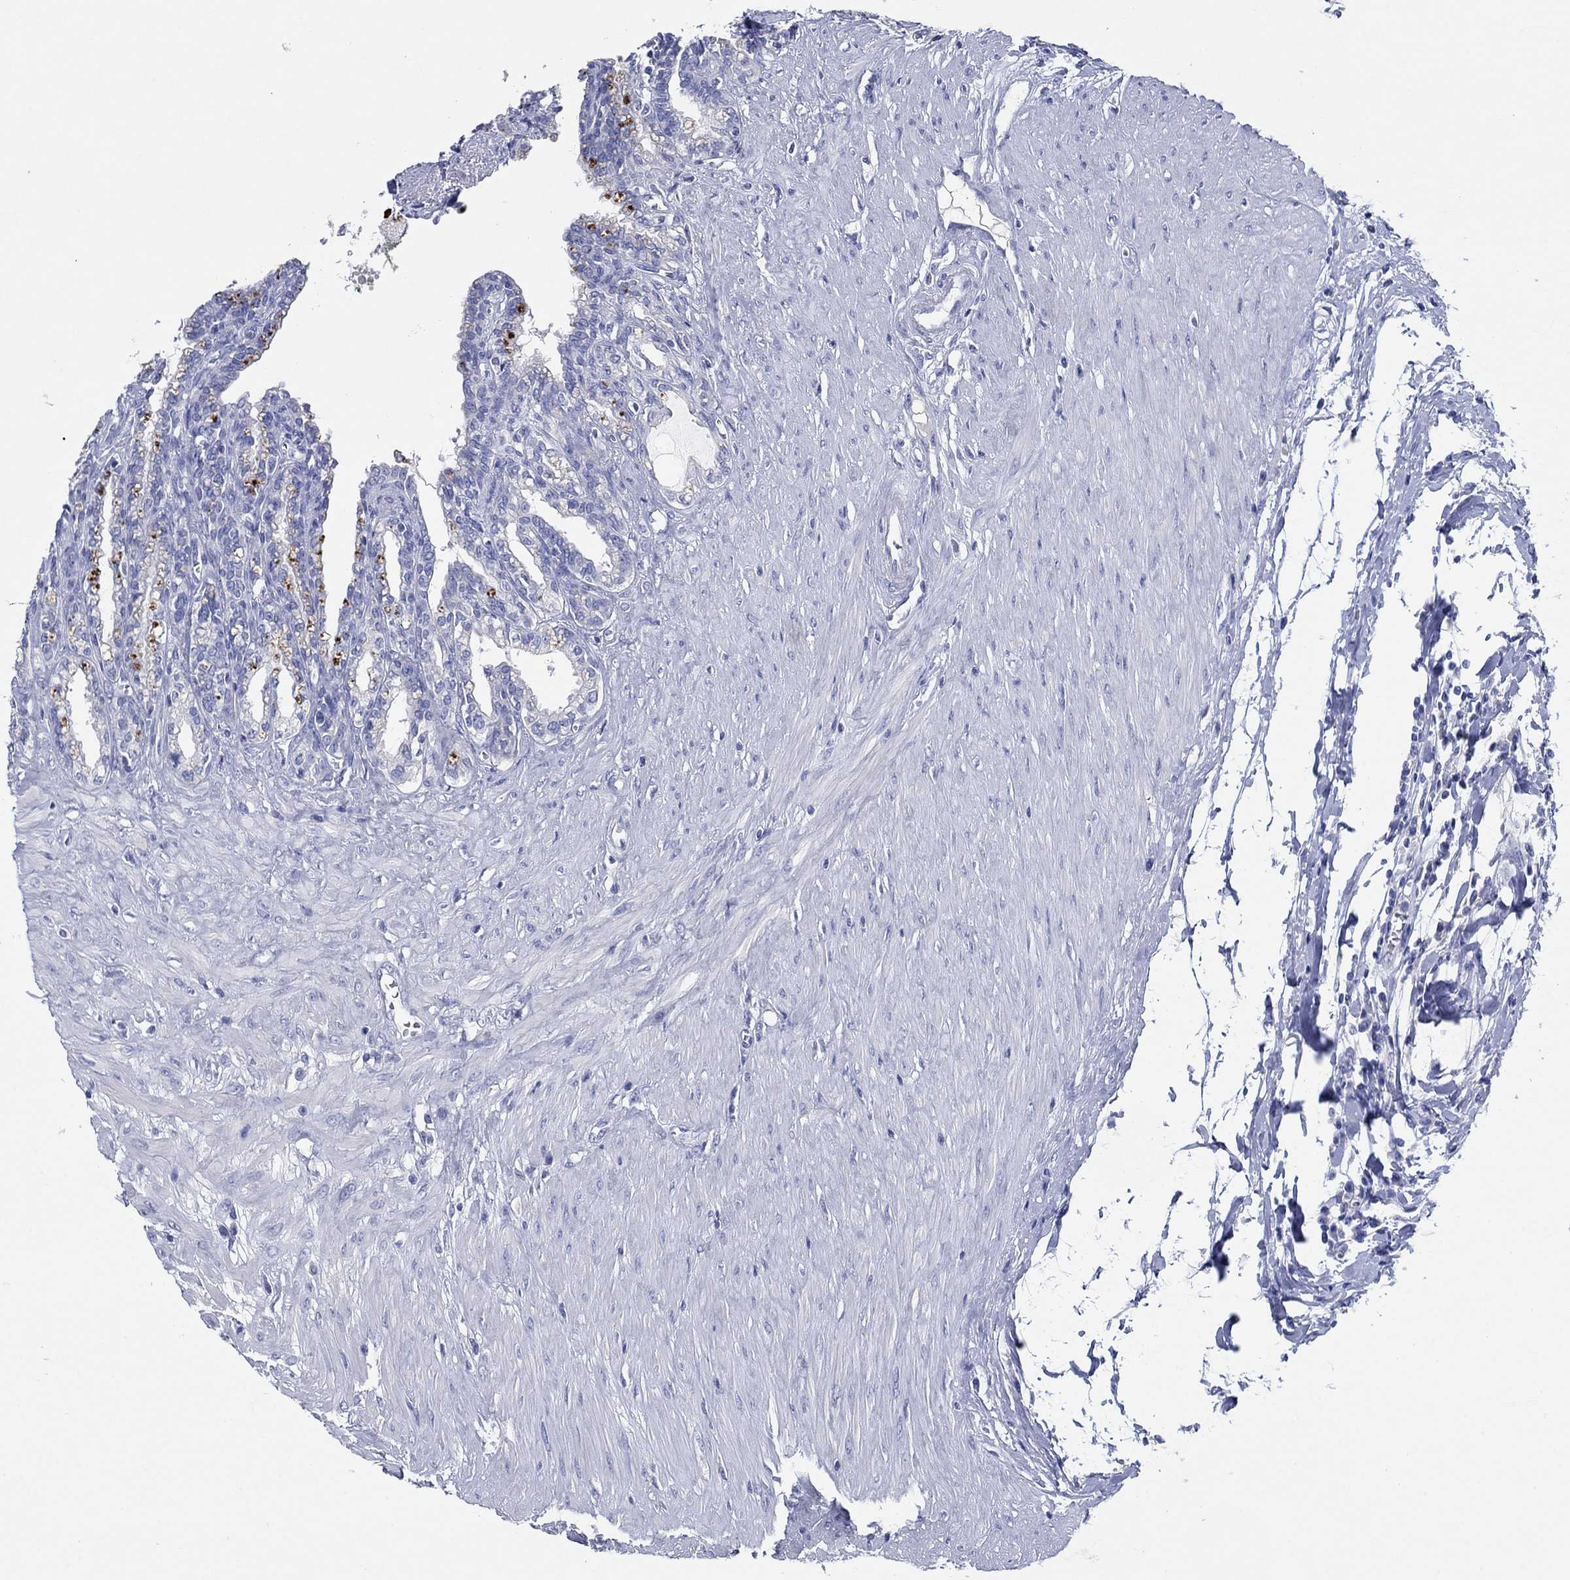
{"staining": {"intensity": "negative", "quantity": "none", "location": "none"}, "tissue": "seminal vesicle", "cell_type": "Glandular cells", "image_type": "normal", "snomed": [{"axis": "morphology", "description": "Normal tissue, NOS"}, {"axis": "morphology", "description": "Urothelial carcinoma, NOS"}, {"axis": "topography", "description": "Urinary bladder"}, {"axis": "topography", "description": "Seminal veicle"}], "caption": "Immunohistochemical staining of normal human seminal vesicle reveals no significant staining in glandular cells. (Stains: DAB (3,3'-diaminobenzidine) immunohistochemistry (IHC) with hematoxylin counter stain, Microscopy: brightfield microscopy at high magnification).", "gene": "ENSG00000251537", "patient": {"sex": "male", "age": 76}}